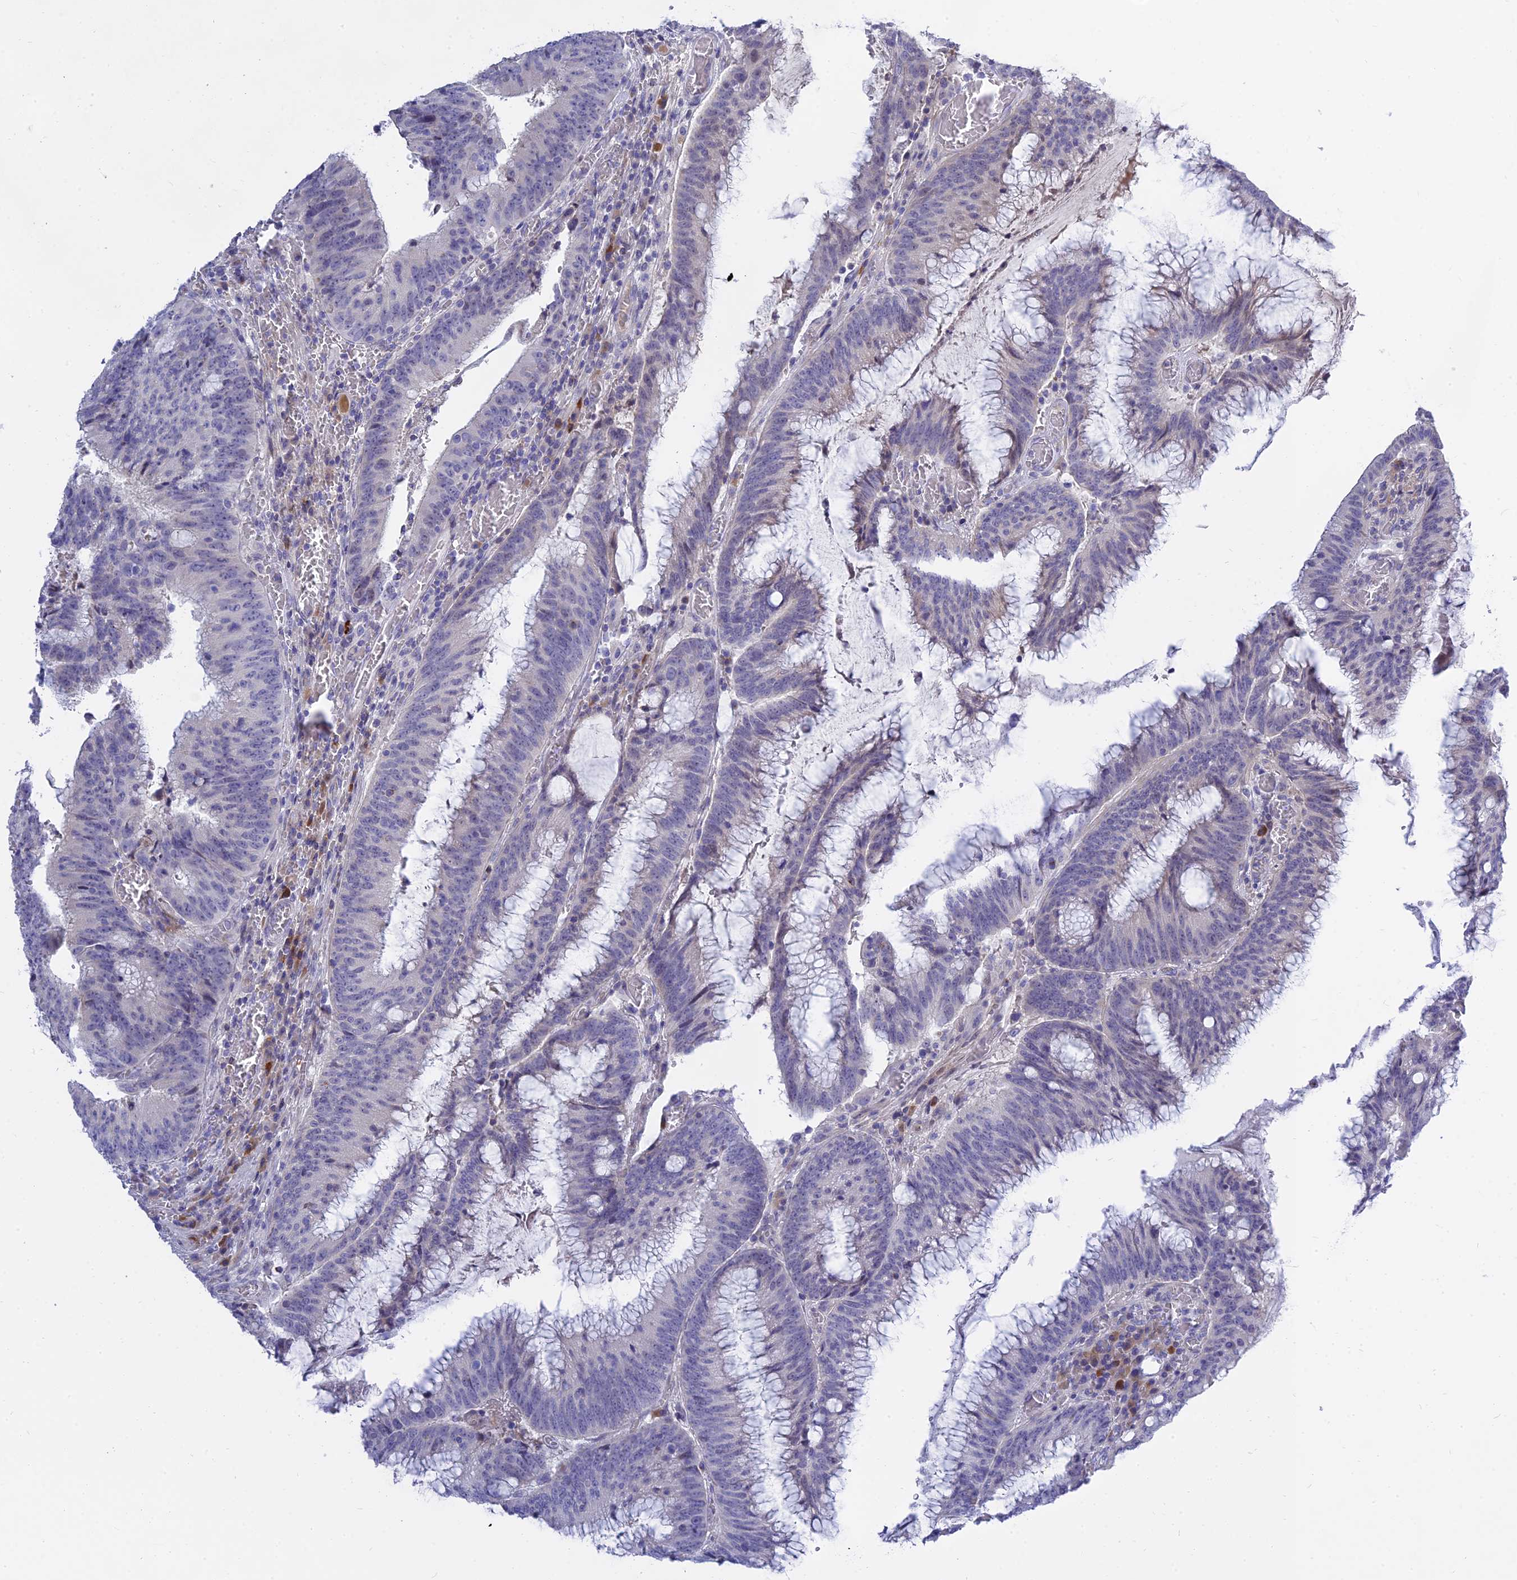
{"staining": {"intensity": "negative", "quantity": "none", "location": "none"}, "tissue": "colorectal cancer", "cell_type": "Tumor cells", "image_type": "cancer", "snomed": [{"axis": "morphology", "description": "Adenocarcinoma, NOS"}, {"axis": "topography", "description": "Rectum"}], "caption": "Colorectal adenocarcinoma was stained to show a protein in brown. There is no significant staining in tumor cells. (Stains: DAB immunohistochemistry with hematoxylin counter stain, Microscopy: brightfield microscopy at high magnification).", "gene": "MBD3L1", "patient": {"sex": "female", "age": 77}}